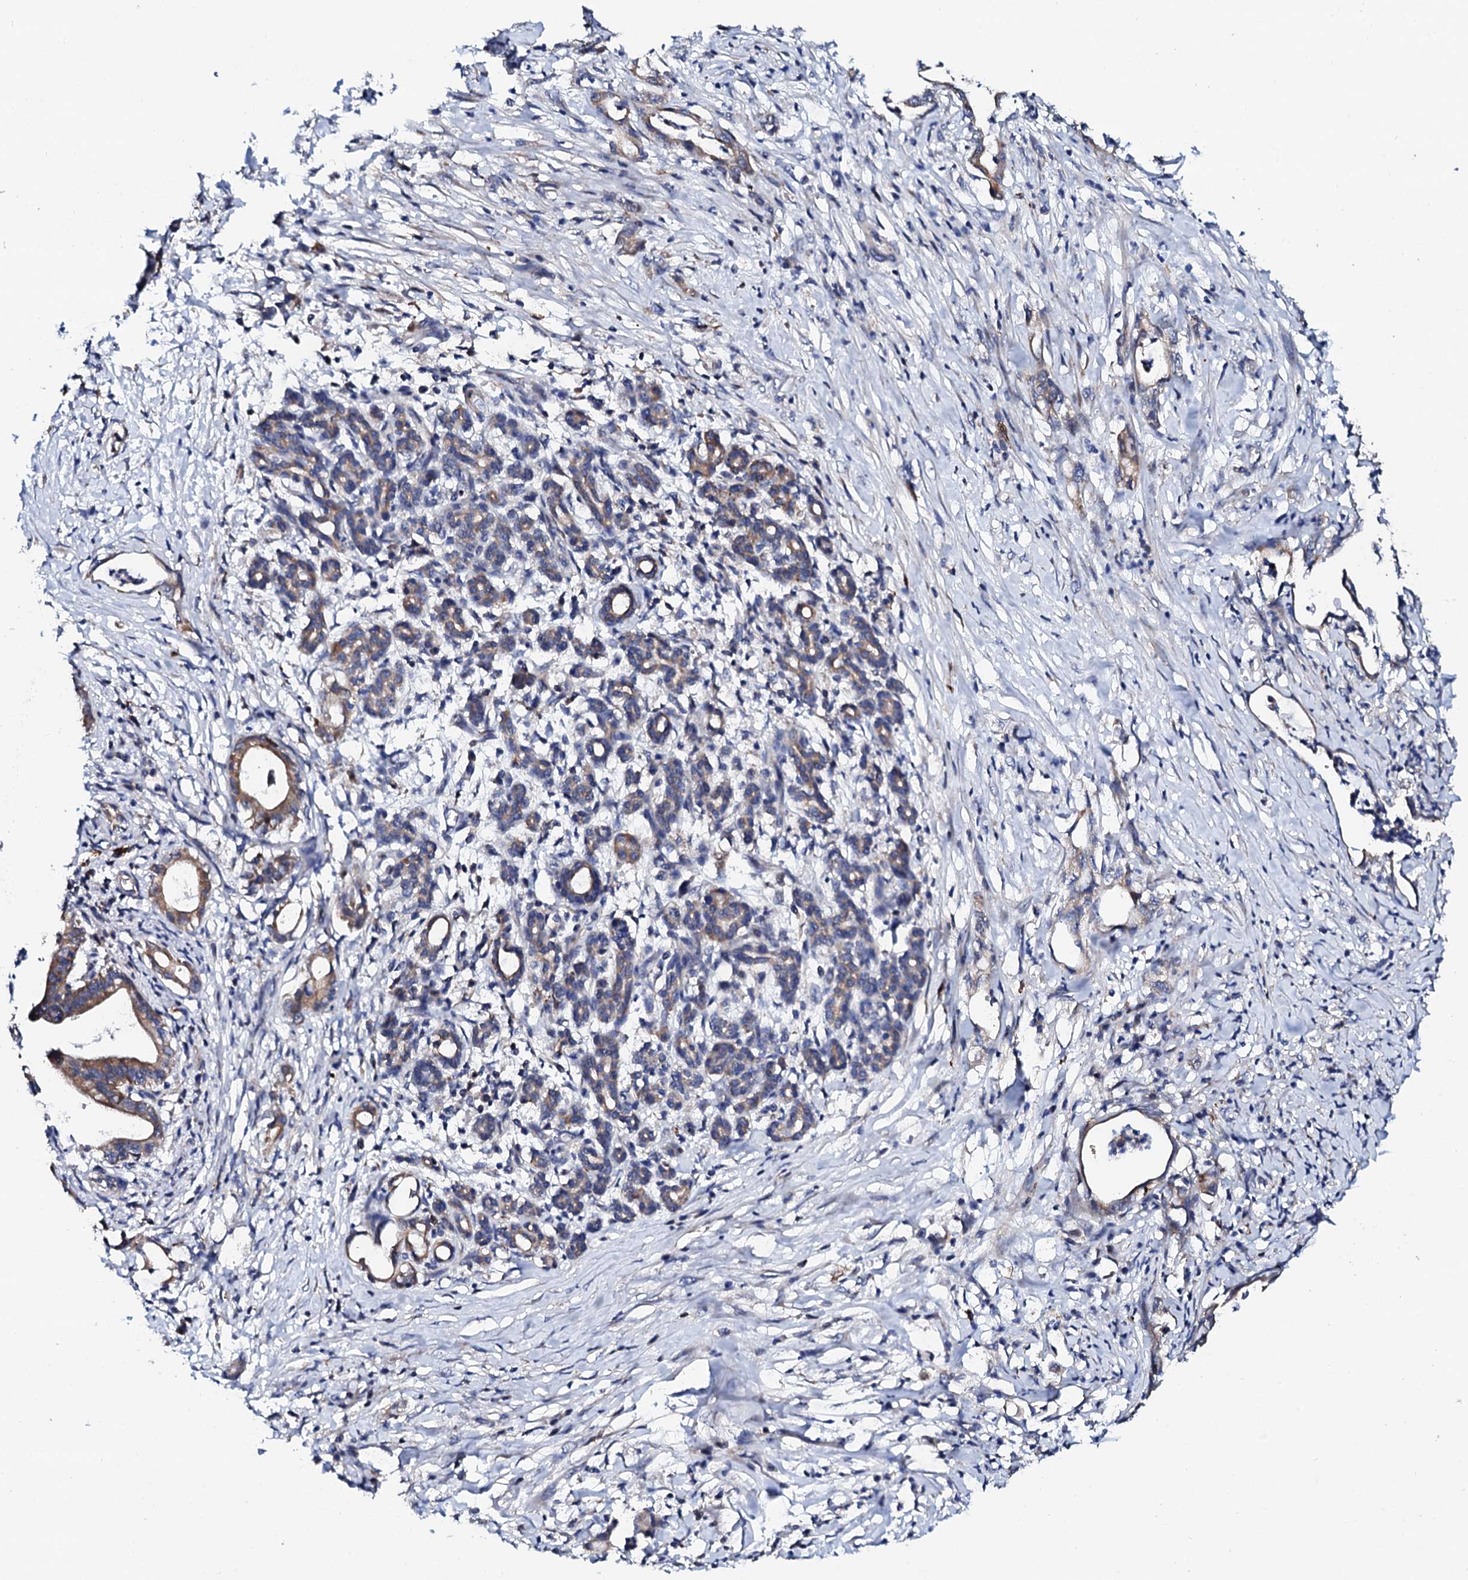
{"staining": {"intensity": "moderate", "quantity": "<25%", "location": "cytoplasmic/membranous"}, "tissue": "pancreatic cancer", "cell_type": "Tumor cells", "image_type": "cancer", "snomed": [{"axis": "morphology", "description": "Adenocarcinoma, NOS"}, {"axis": "topography", "description": "Pancreas"}], "caption": "A low amount of moderate cytoplasmic/membranous positivity is appreciated in about <25% of tumor cells in adenocarcinoma (pancreatic) tissue. Using DAB (brown) and hematoxylin (blue) stains, captured at high magnification using brightfield microscopy.", "gene": "COG4", "patient": {"sex": "female", "age": 55}}